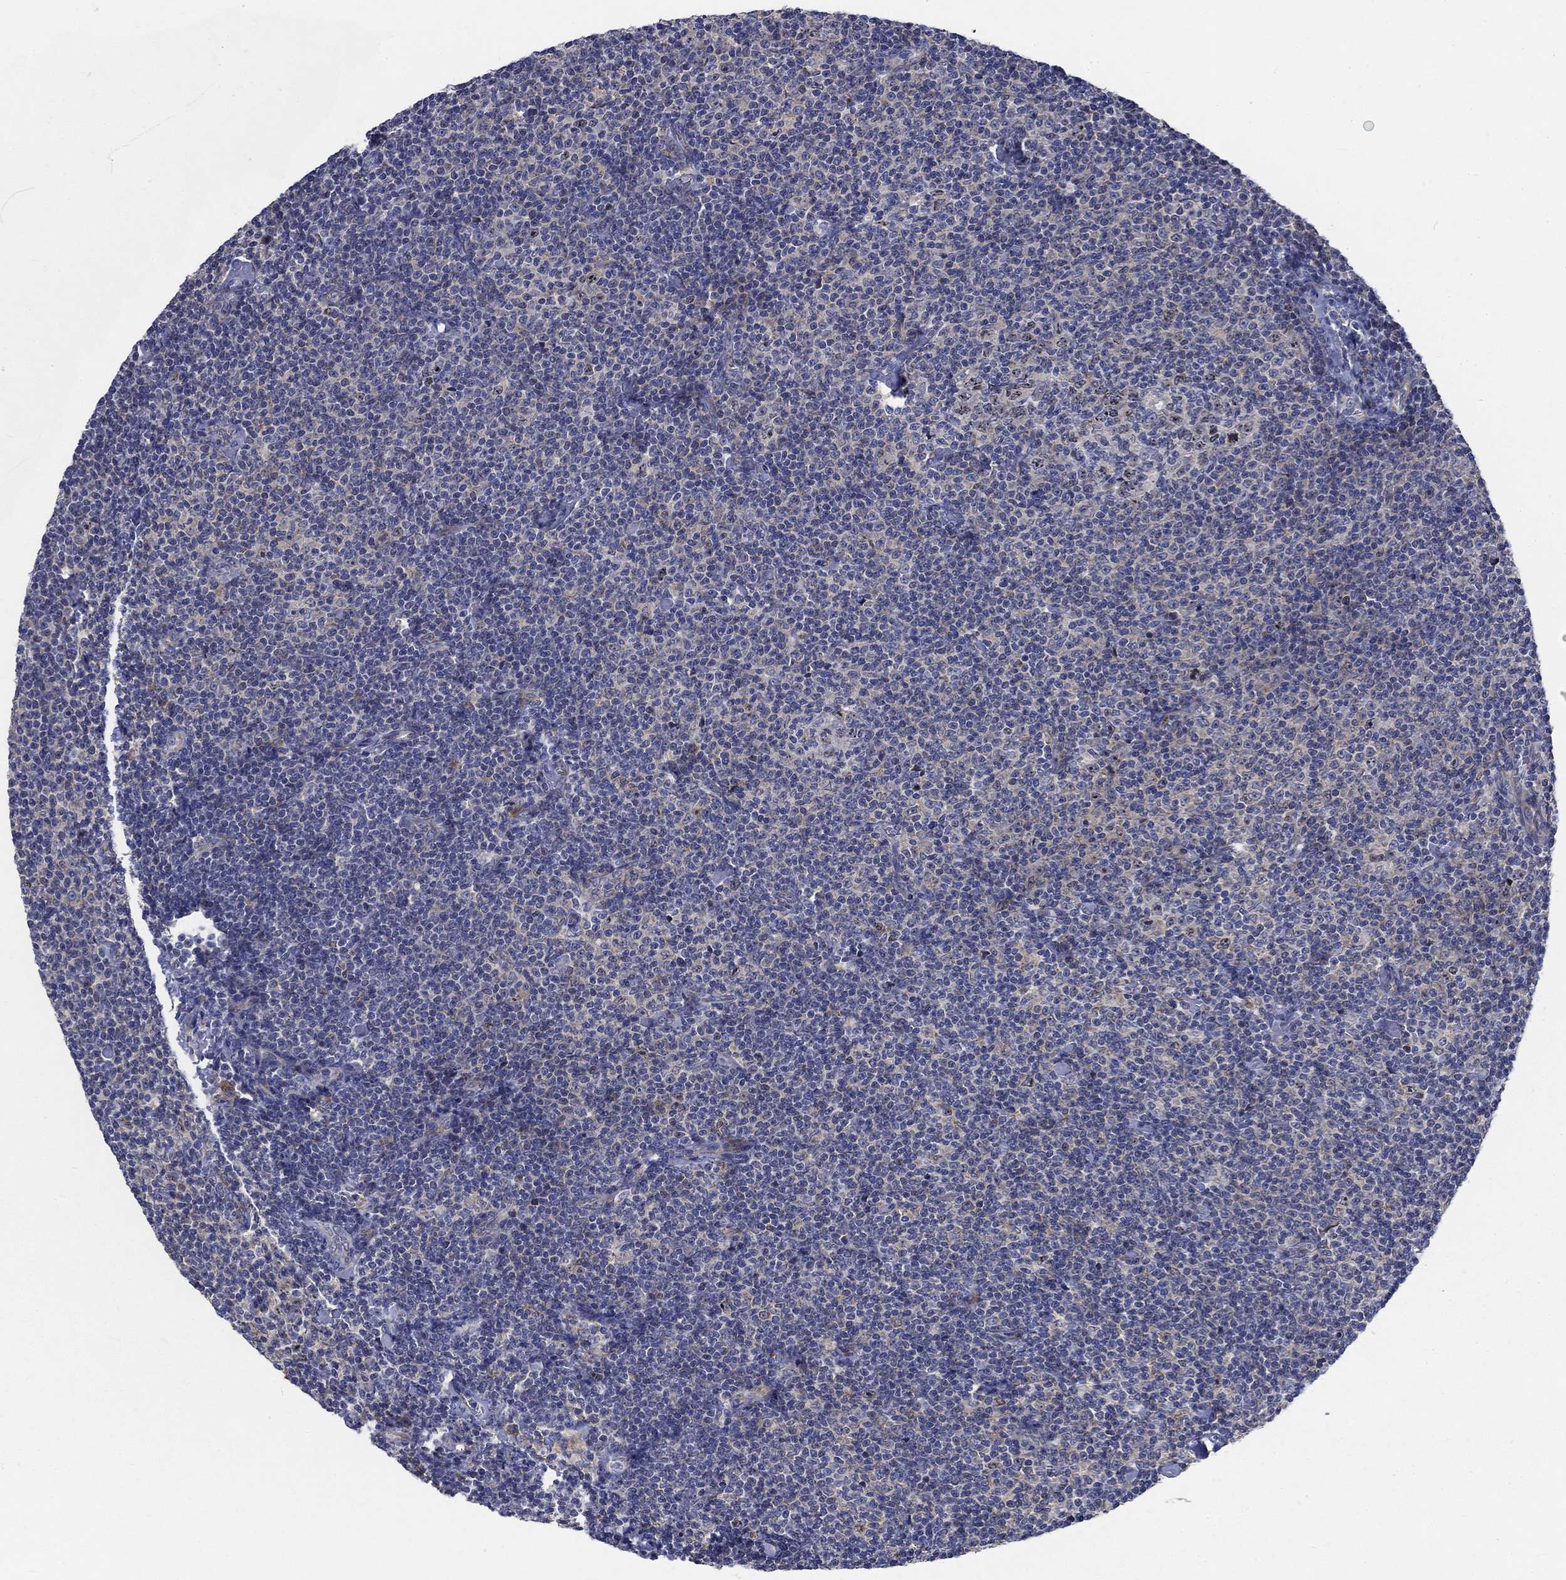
{"staining": {"intensity": "negative", "quantity": "none", "location": "none"}, "tissue": "lymphoma", "cell_type": "Tumor cells", "image_type": "cancer", "snomed": [{"axis": "morphology", "description": "Malignant lymphoma, non-Hodgkin's type, Low grade"}, {"axis": "topography", "description": "Lymph node"}], "caption": "Tumor cells are negative for brown protein staining in lymphoma.", "gene": "MMP24", "patient": {"sex": "male", "age": 81}}